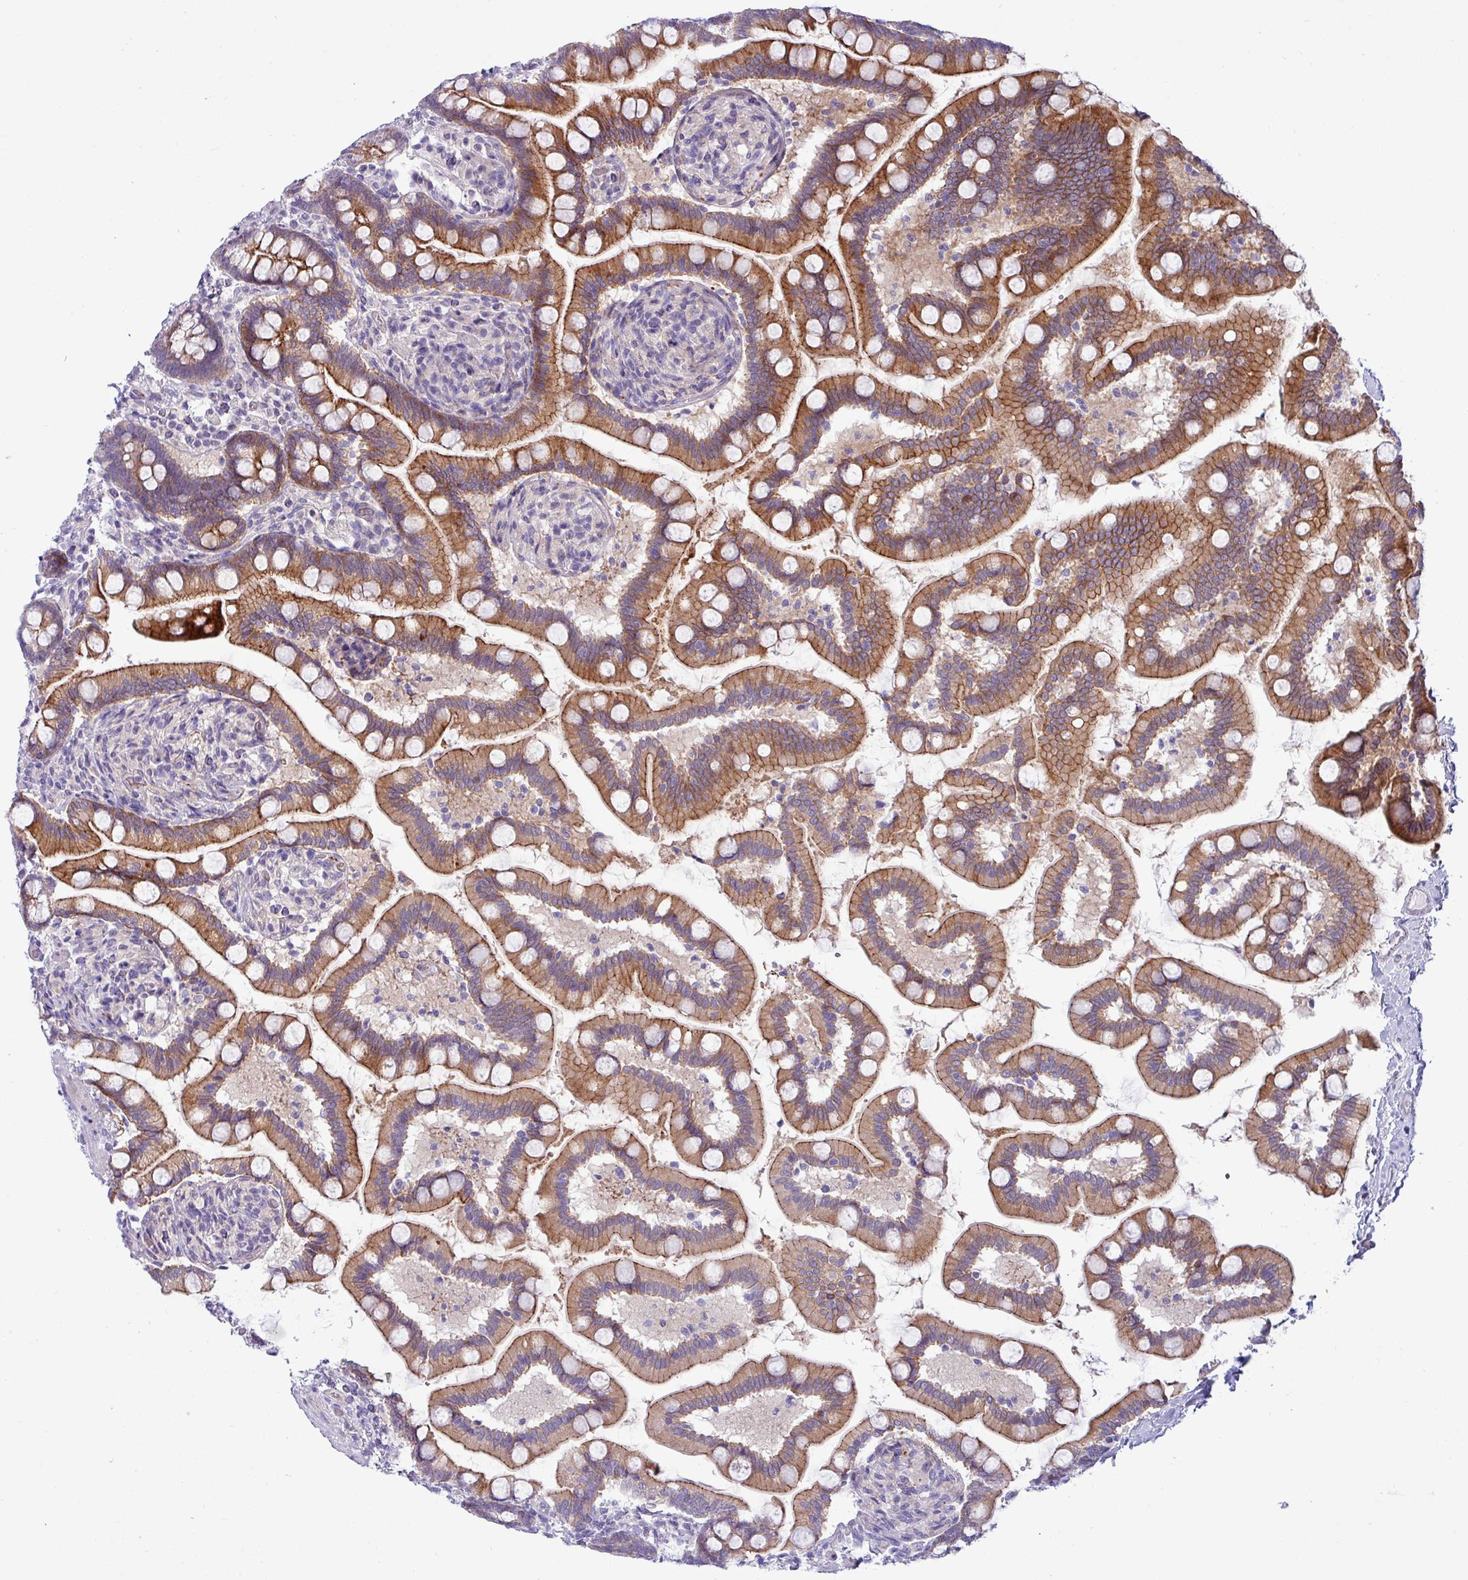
{"staining": {"intensity": "strong", "quantity": ">75%", "location": "cytoplasmic/membranous"}, "tissue": "small intestine", "cell_type": "Glandular cells", "image_type": "normal", "snomed": [{"axis": "morphology", "description": "Normal tissue, NOS"}, {"axis": "topography", "description": "Small intestine"}], "caption": "Human small intestine stained with a brown dye shows strong cytoplasmic/membranous positive staining in approximately >75% of glandular cells.", "gene": "ACAP3", "patient": {"sex": "female", "age": 64}}